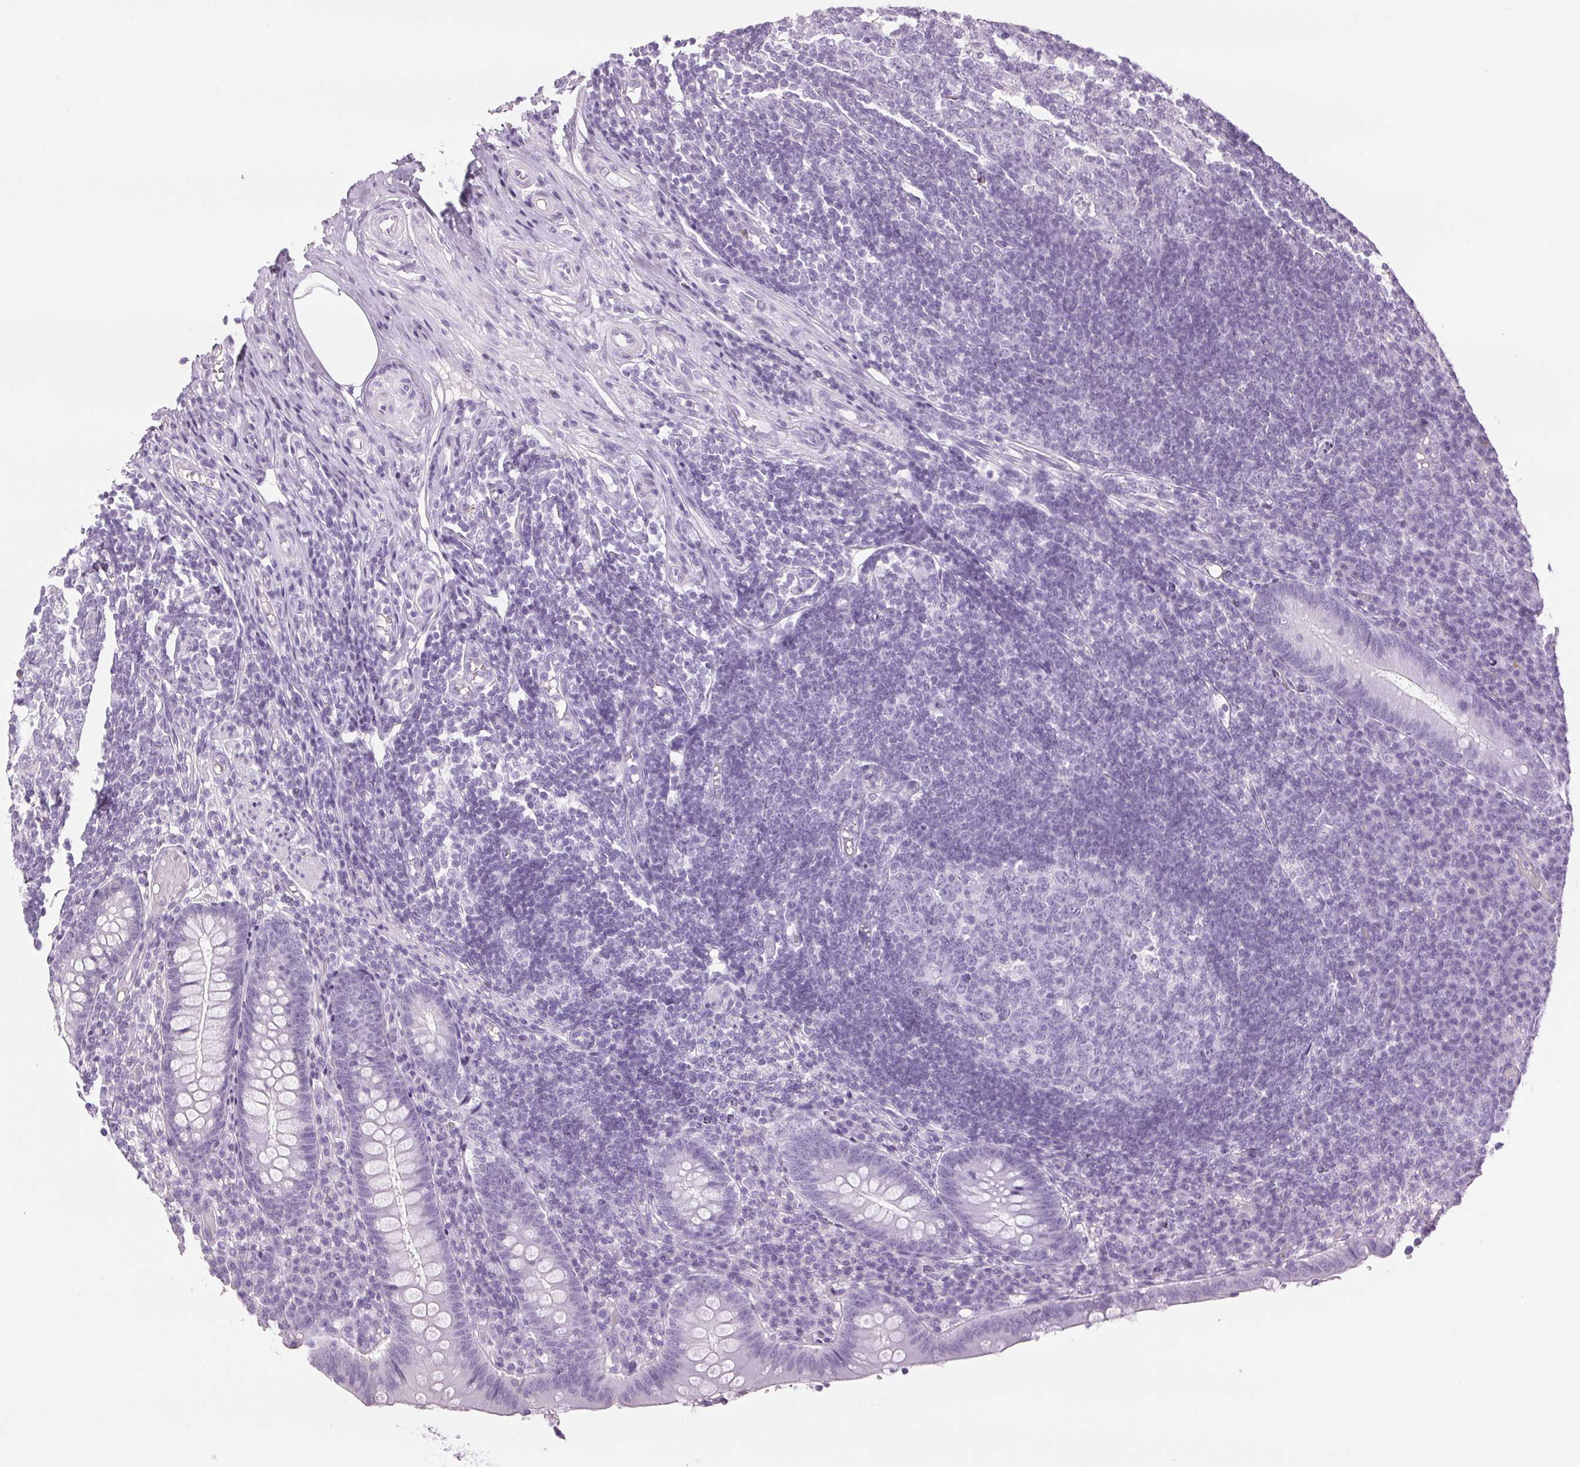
{"staining": {"intensity": "negative", "quantity": "none", "location": "none"}, "tissue": "appendix", "cell_type": "Glandular cells", "image_type": "normal", "snomed": [{"axis": "morphology", "description": "Normal tissue, NOS"}, {"axis": "topography", "description": "Appendix"}], "caption": "A micrograph of human appendix is negative for staining in glandular cells.", "gene": "LTF", "patient": {"sex": "male", "age": 18}}